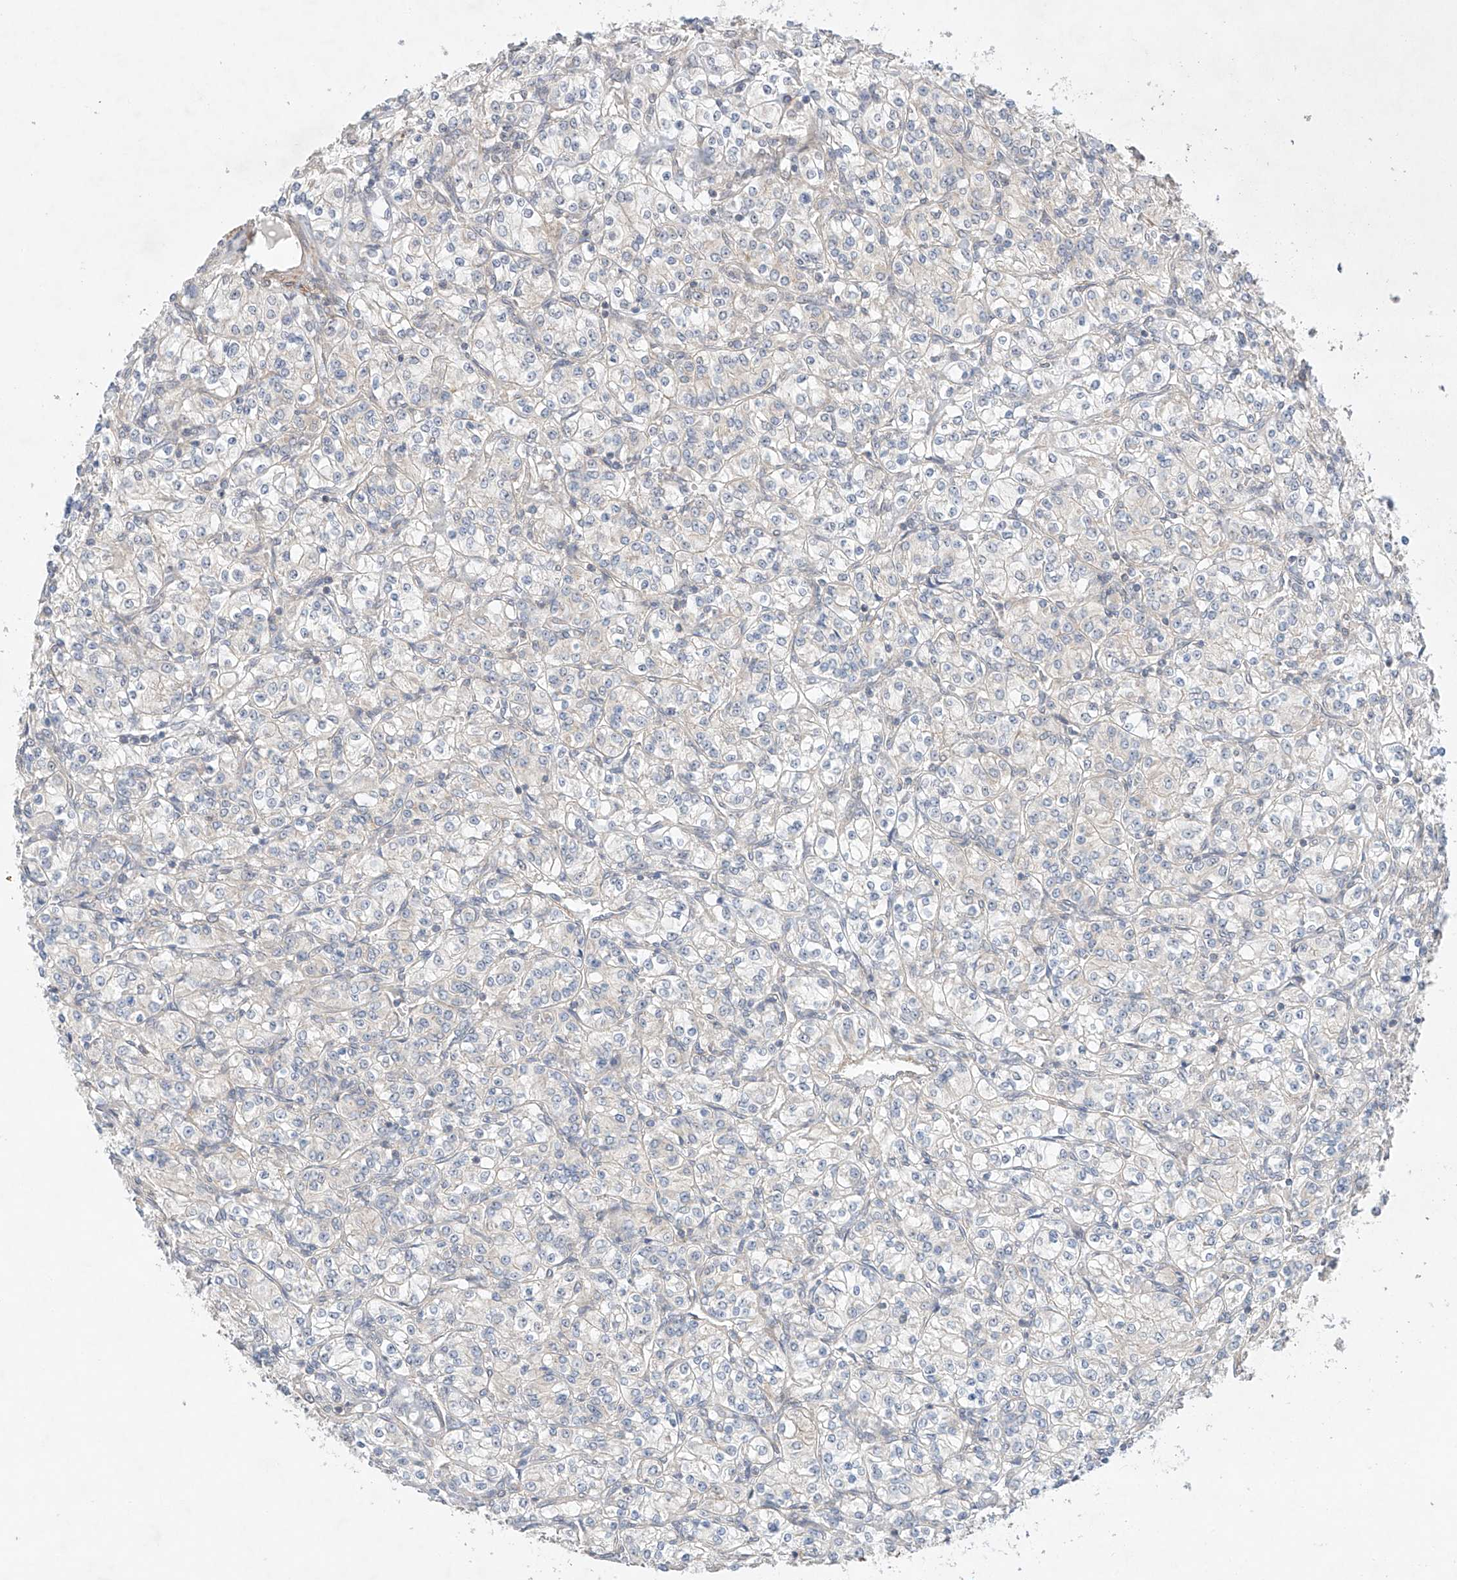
{"staining": {"intensity": "negative", "quantity": "none", "location": "none"}, "tissue": "renal cancer", "cell_type": "Tumor cells", "image_type": "cancer", "snomed": [{"axis": "morphology", "description": "Adenocarcinoma, NOS"}, {"axis": "topography", "description": "Kidney"}], "caption": "This is an immunohistochemistry photomicrograph of human renal cancer (adenocarcinoma). There is no positivity in tumor cells.", "gene": "TSR2", "patient": {"sex": "male", "age": 77}}